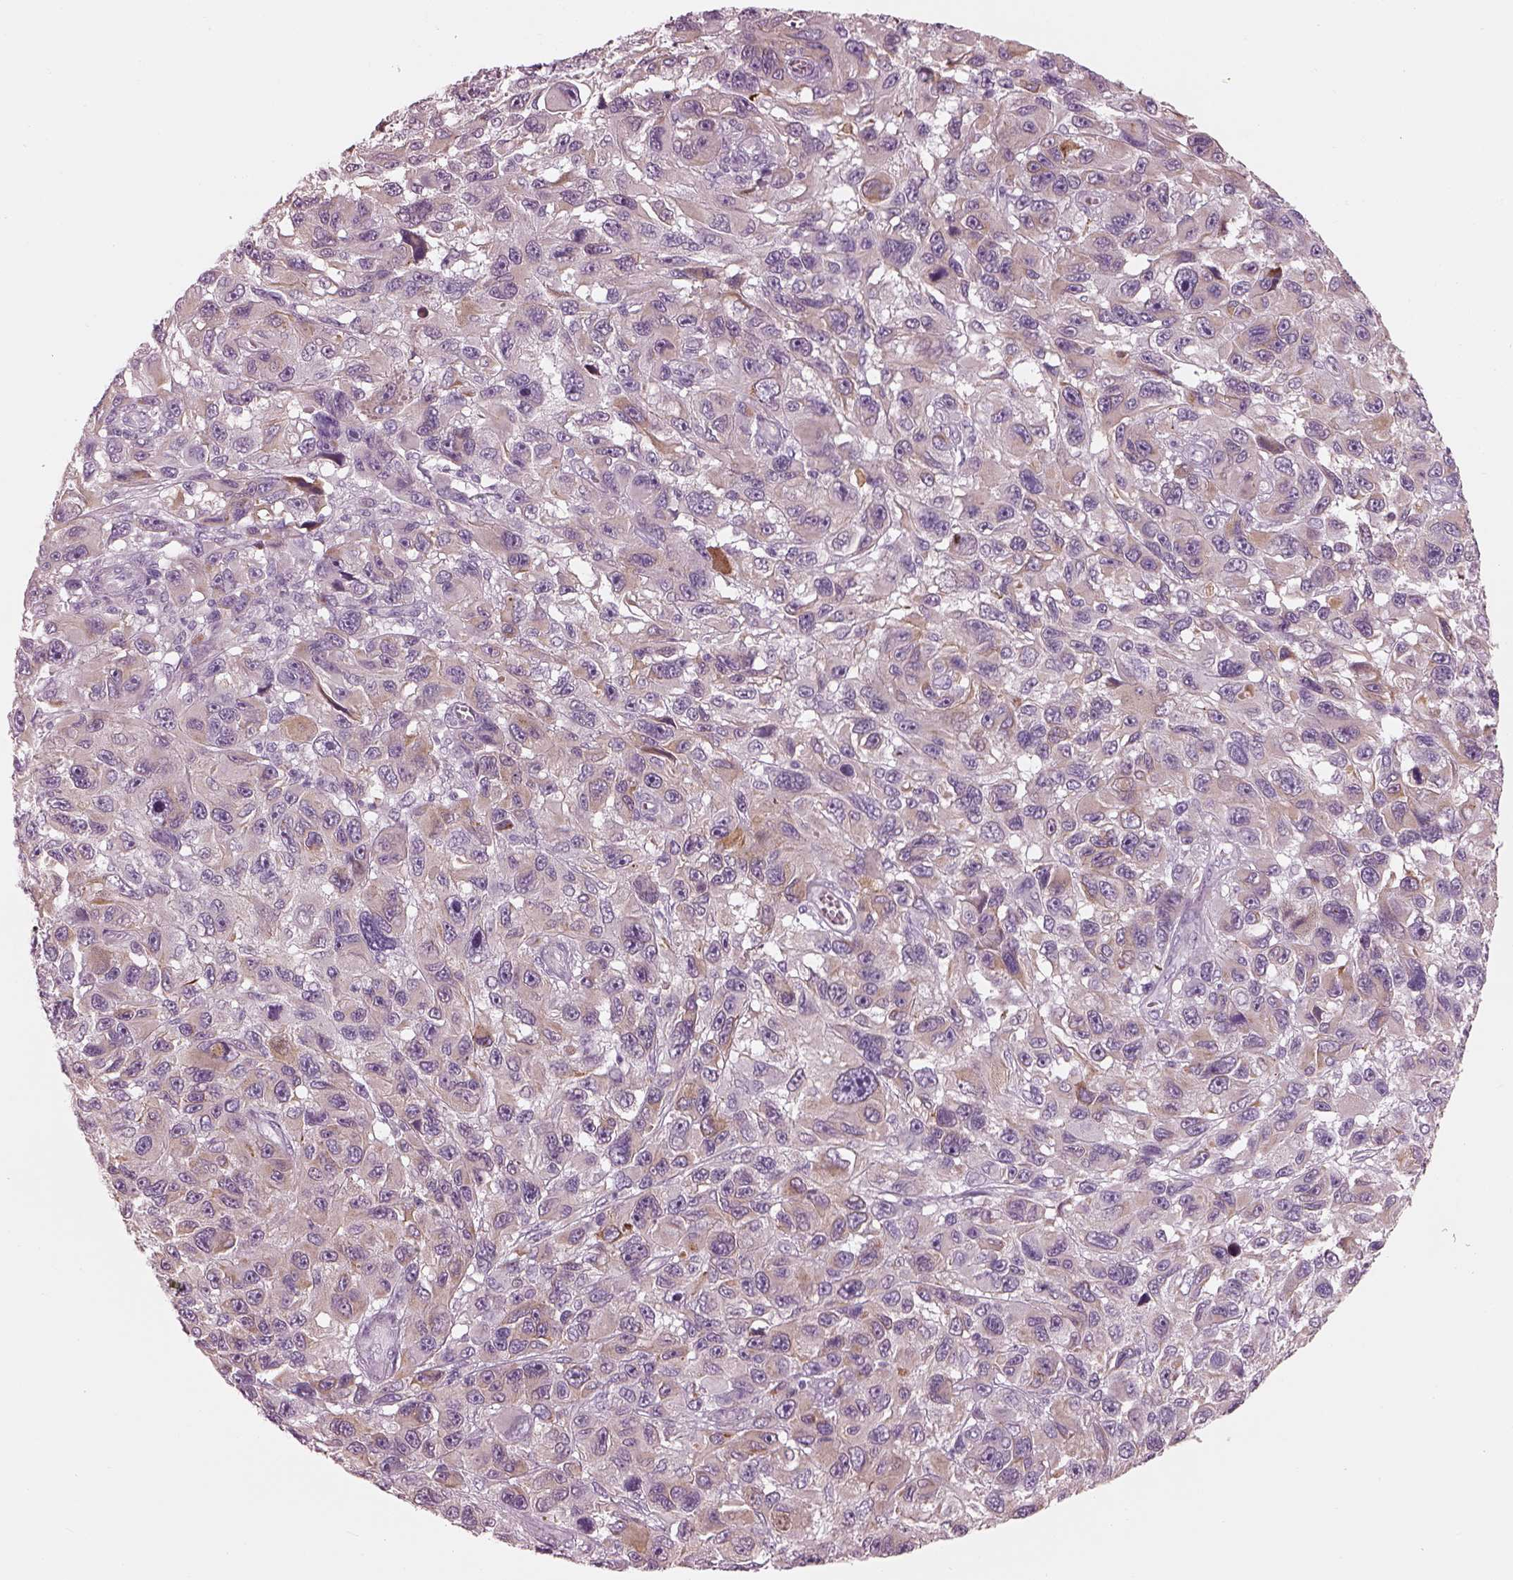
{"staining": {"intensity": "weak", "quantity": "<25%", "location": "cytoplasmic/membranous"}, "tissue": "melanoma", "cell_type": "Tumor cells", "image_type": "cancer", "snomed": [{"axis": "morphology", "description": "Malignant melanoma, NOS"}, {"axis": "topography", "description": "Skin"}], "caption": "Tumor cells show no significant protein positivity in melanoma. (Brightfield microscopy of DAB (3,3'-diaminobenzidine) IHC at high magnification).", "gene": "RSPH9", "patient": {"sex": "male", "age": 53}}